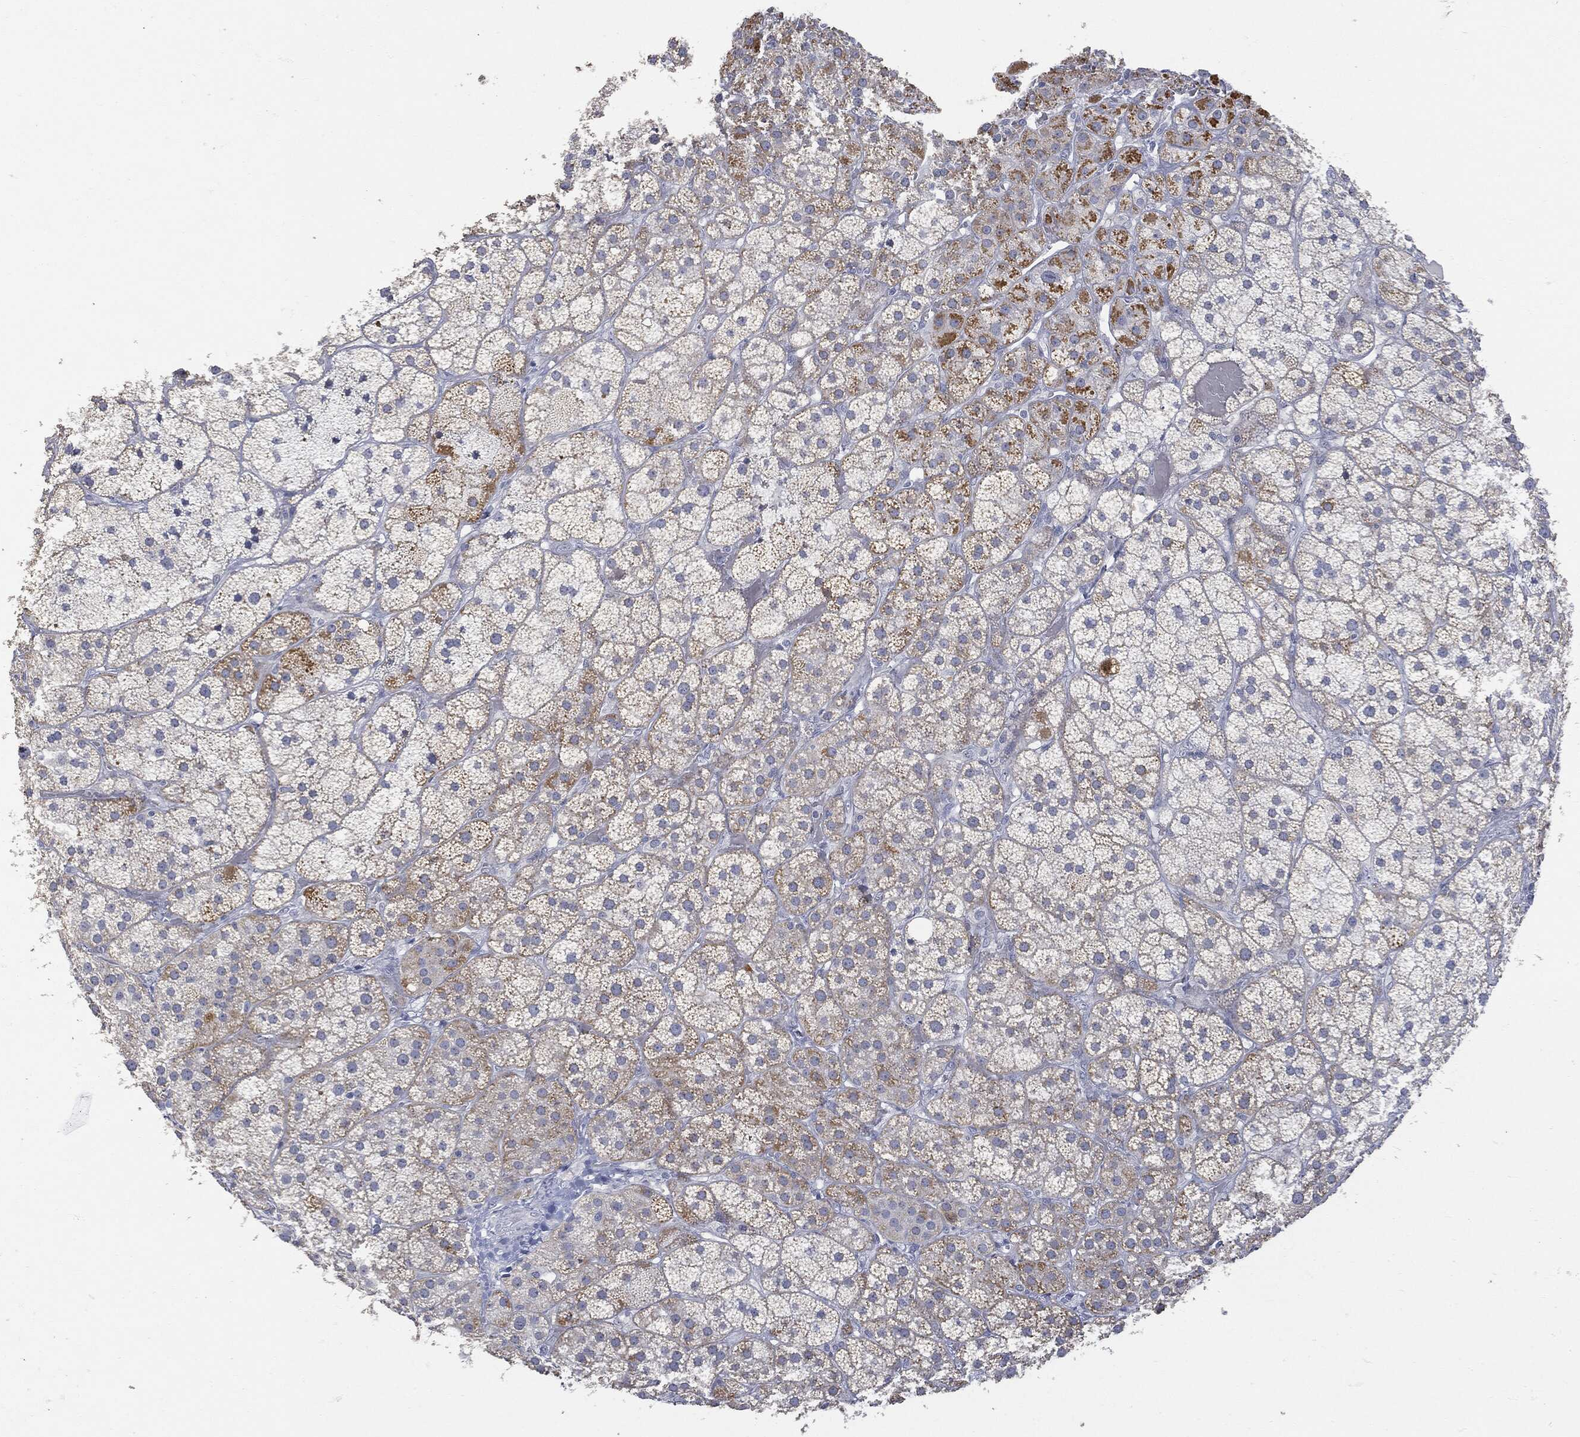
{"staining": {"intensity": "moderate", "quantity": "<25%", "location": "cytoplasmic/membranous"}, "tissue": "adrenal gland", "cell_type": "Glandular cells", "image_type": "normal", "snomed": [{"axis": "morphology", "description": "Normal tissue, NOS"}, {"axis": "topography", "description": "Adrenal gland"}], "caption": "Immunohistochemical staining of normal adrenal gland demonstrates moderate cytoplasmic/membranous protein expression in approximately <25% of glandular cells.", "gene": "UBE2C", "patient": {"sex": "male", "age": 57}}